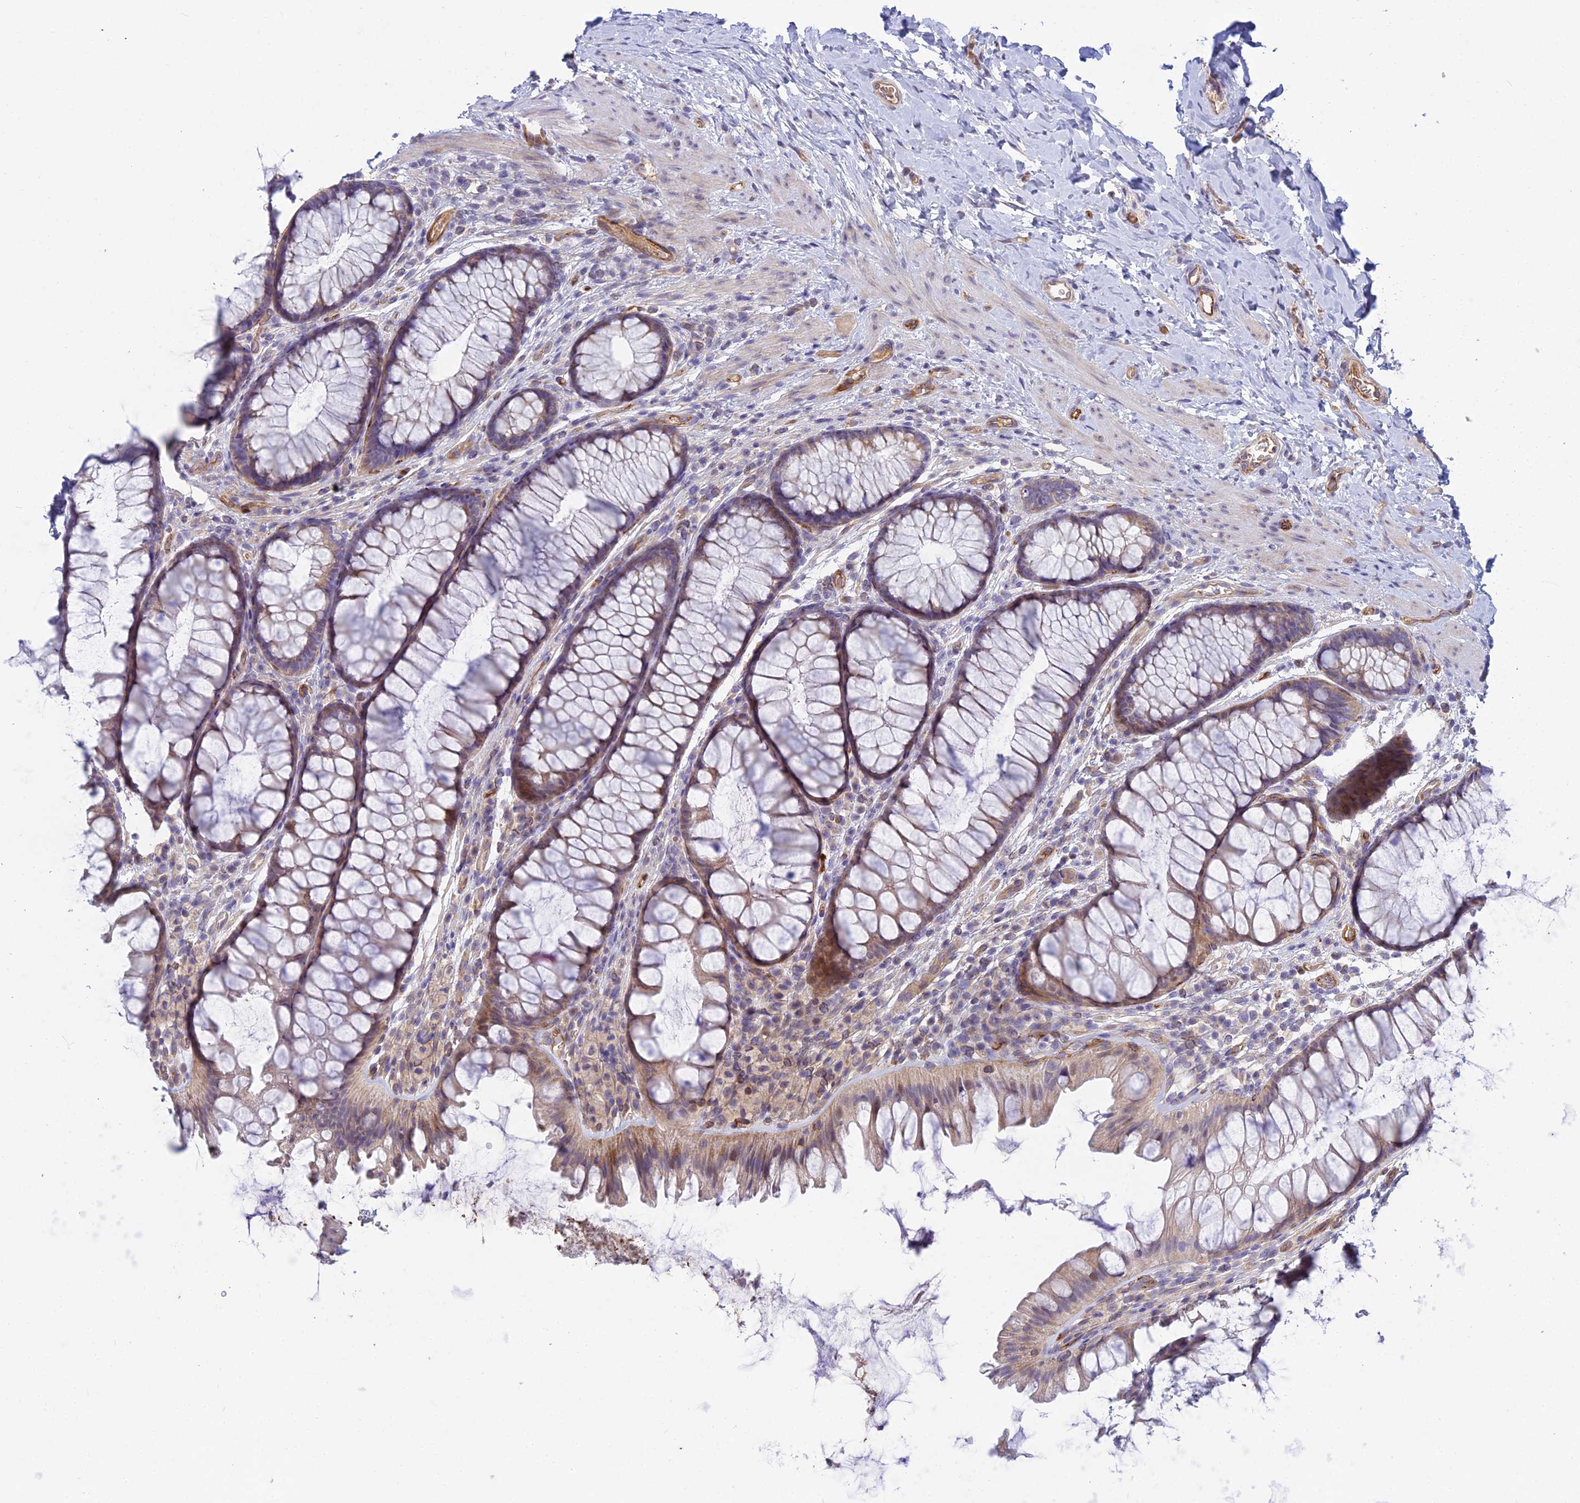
{"staining": {"intensity": "moderate", "quantity": ">75%", "location": "cytoplasmic/membranous"}, "tissue": "colon", "cell_type": "Endothelial cells", "image_type": "normal", "snomed": [{"axis": "morphology", "description": "Normal tissue, NOS"}, {"axis": "topography", "description": "Colon"}], "caption": "Colon stained with a brown dye demonstrates moderate cytoplasmic/membranous positive positivity in approximately >75% of endothelial cells.", "gene": "DUS2", "patient": {"sex": "female", "age": 62}}